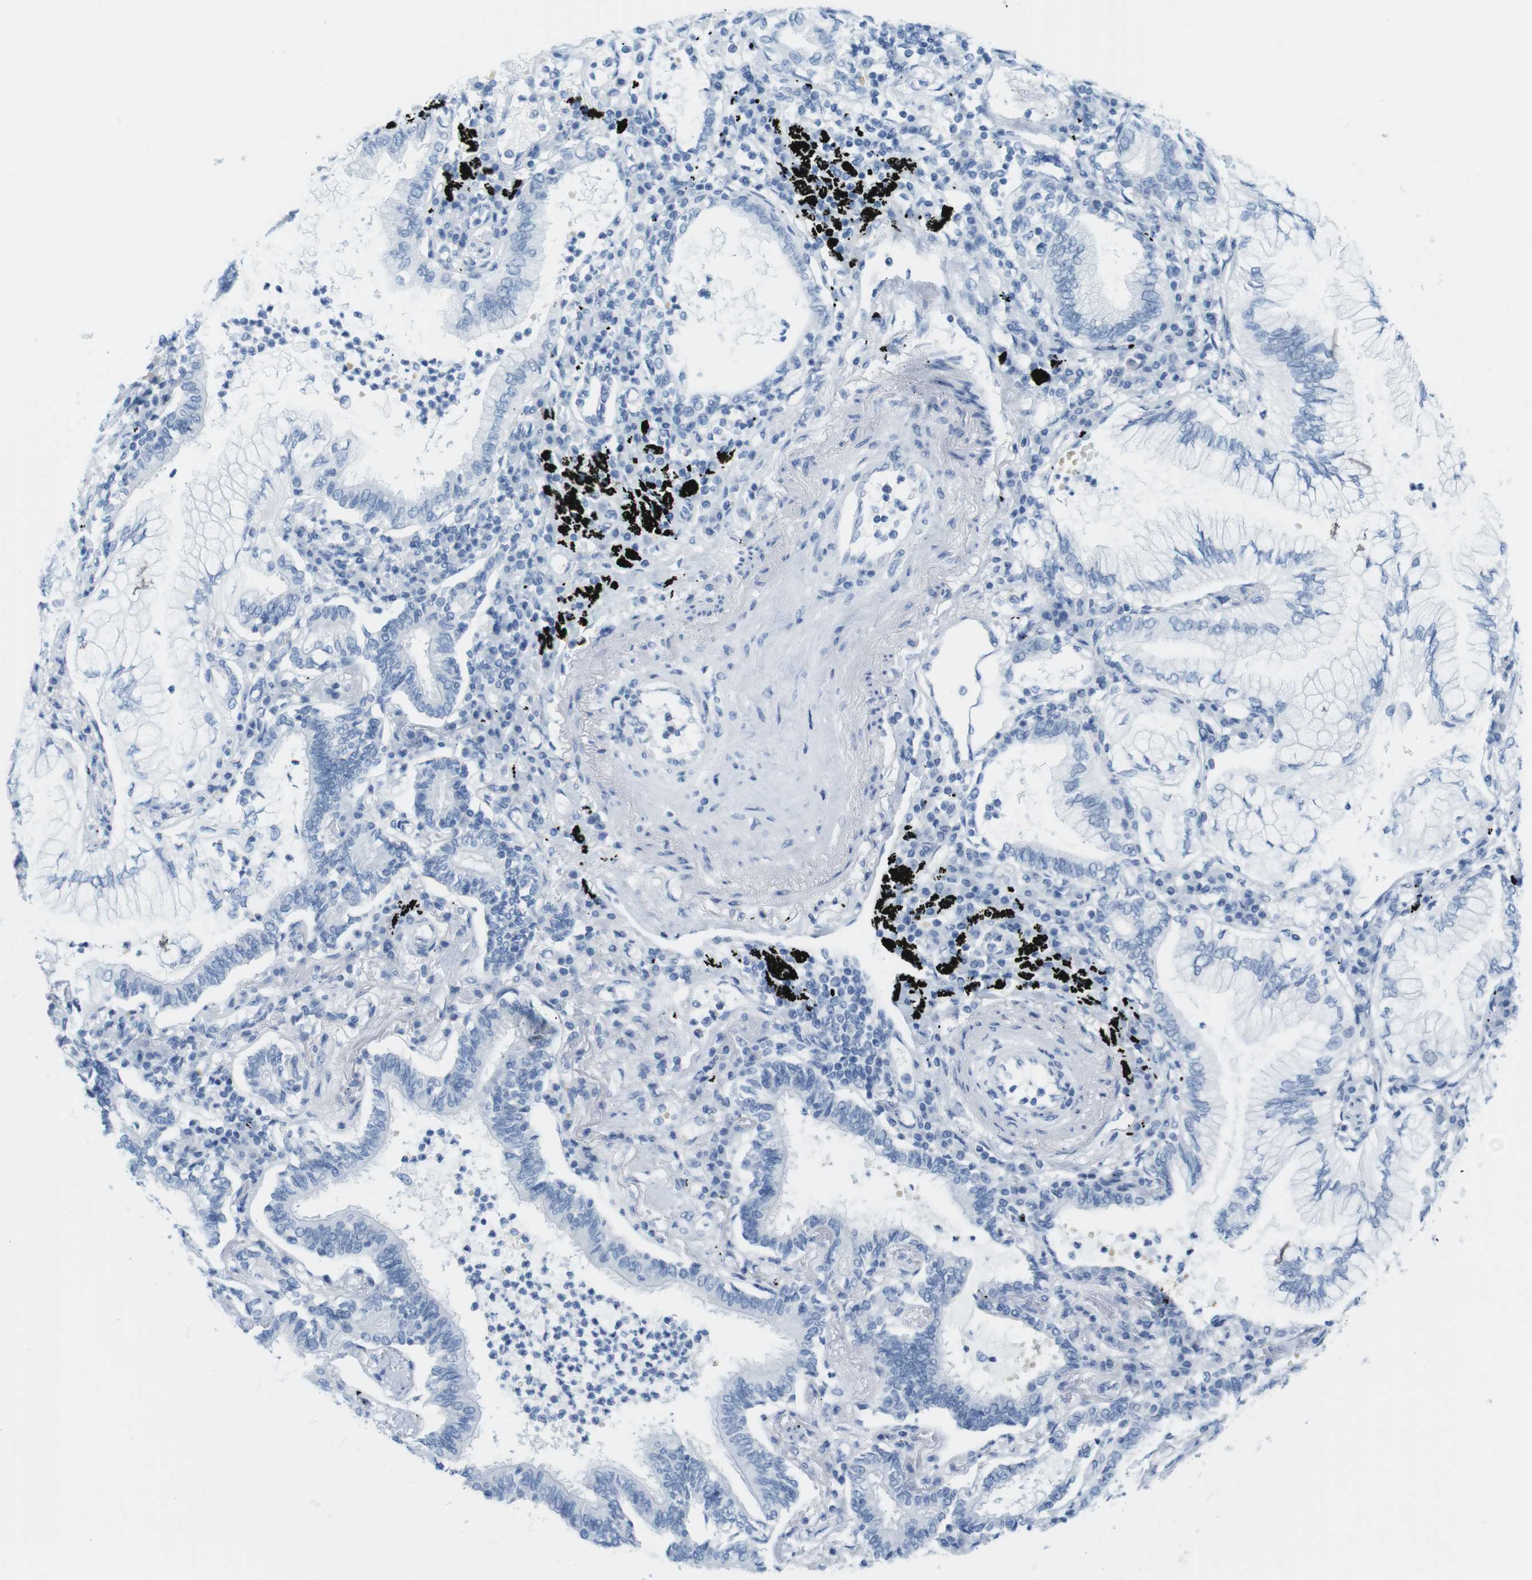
{"staining": {"intensity": "negative", "quantity": "none", "location": "none"}, "tissue": "lung cancer", "cell_type": "Tumor cells", "image_type": "cancer", "snomed": [{"axis": "morphology", "description": "Normal tissue, NOS"}, {"axis": "morphology", "description": "Adenocarcinoma, NOS"}, {"axis": "topography", "description": "Bronchus"}, {"axis": "topography", "description": "Lung"}], "caption": "A high-resolution image shows IHC staining of lung cancer (adenocarcinoma), which demonstrates no significant positivity in tumor cells.", "gene": "TNNT2", "patient": {"sex": "female", "age": 70}}